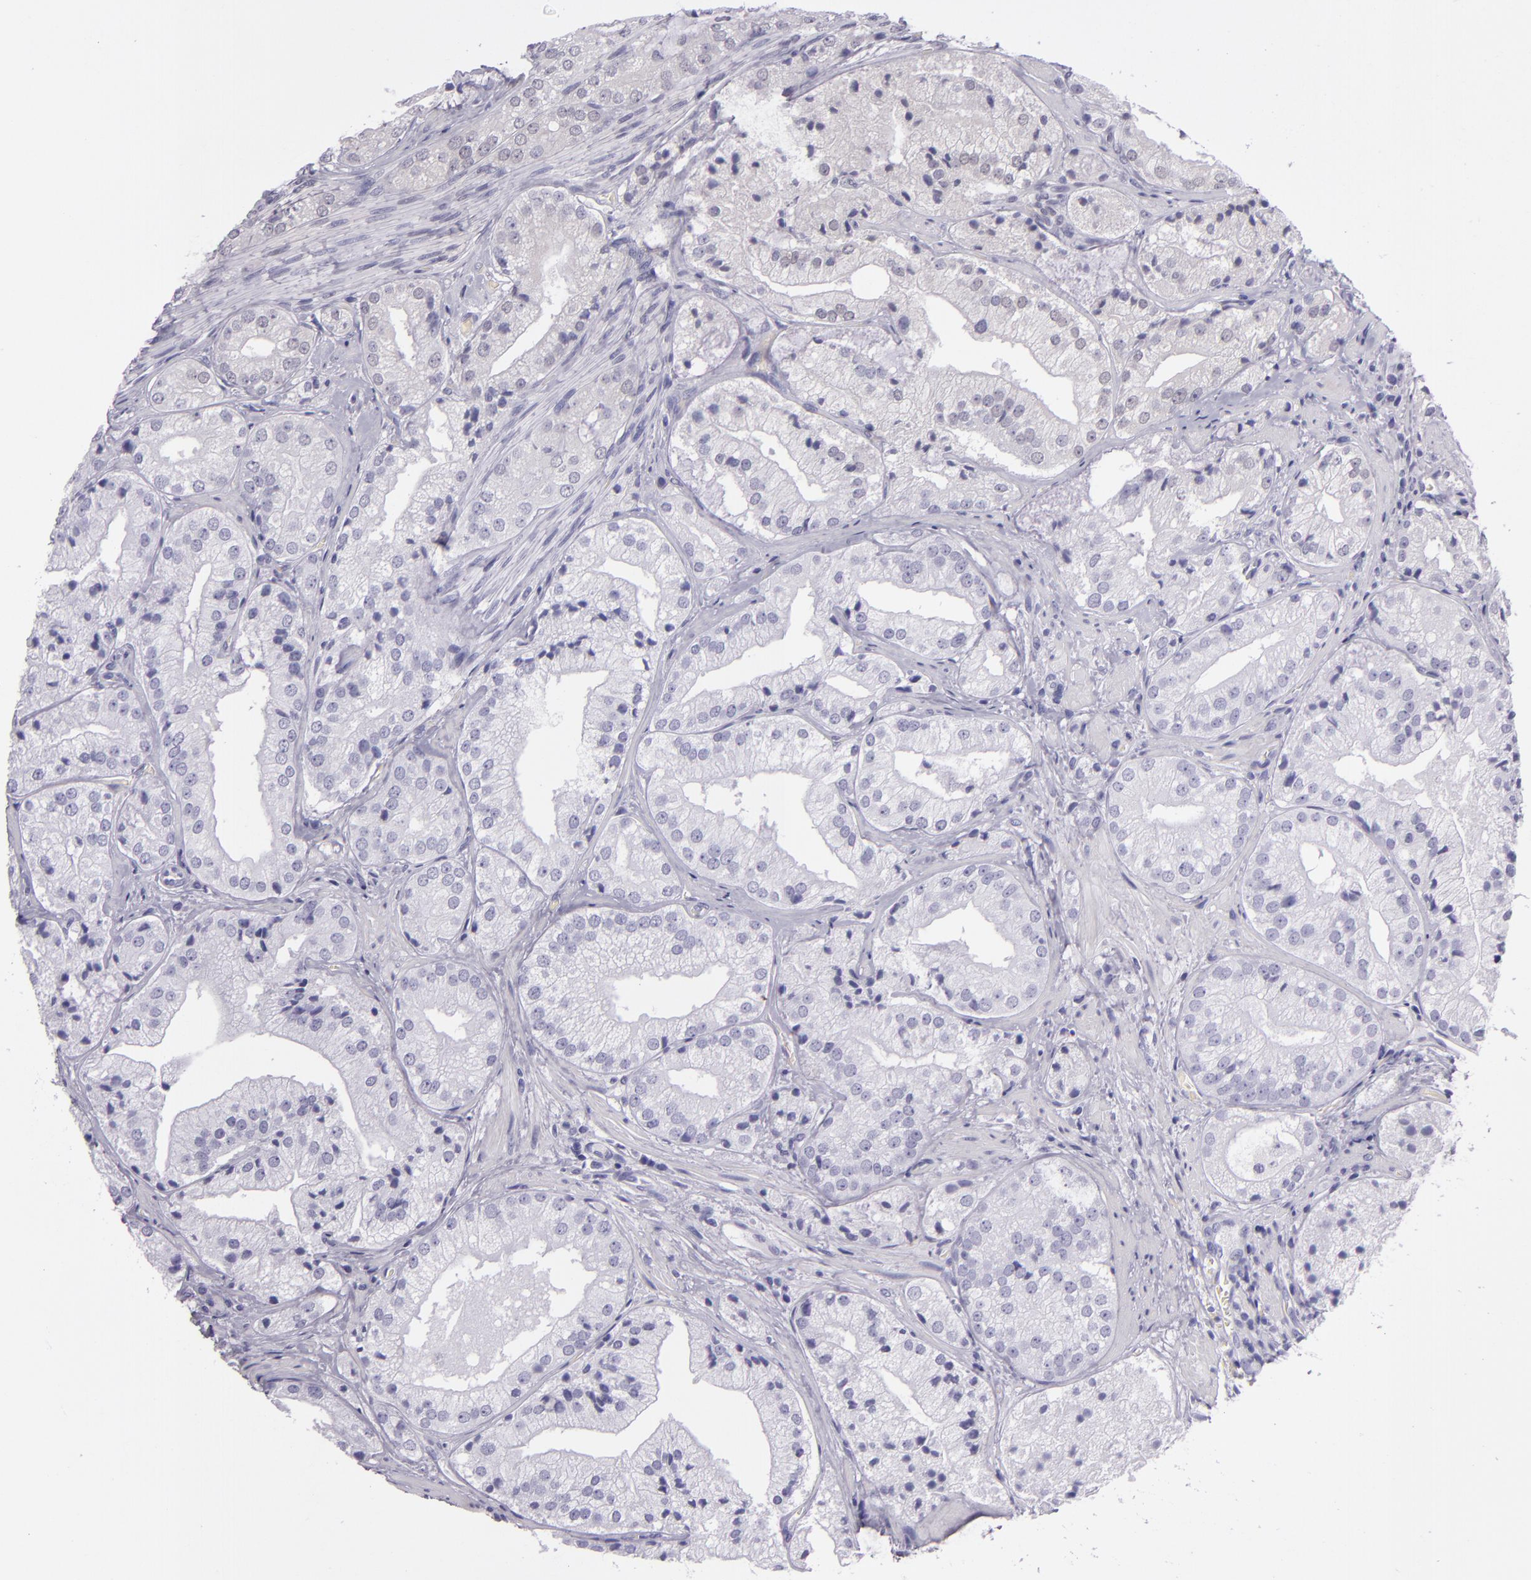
{"staining": {"intensity": "negative", "quantity": "none", "location": "none"}, "tissue": "prostate cancer", "cell_type": "Tumor cells", "image_type": "cancer", "snomed": [{"axis": "morphology", "description": "Adenocarcinoma, Low grade"}, {"axis": "topography", "description": "Prostate"}], "caption": "High magnification brightfield microscopy of prostate low-grade adenocarcinoma stained with DAB (3,3'-diaminobenzidine) (brown) and counterstained with hematoxylin (blue): tumor cells show no significant staining.", "gene": "CR2", "patient": {"sex": "male", "age": 60}}